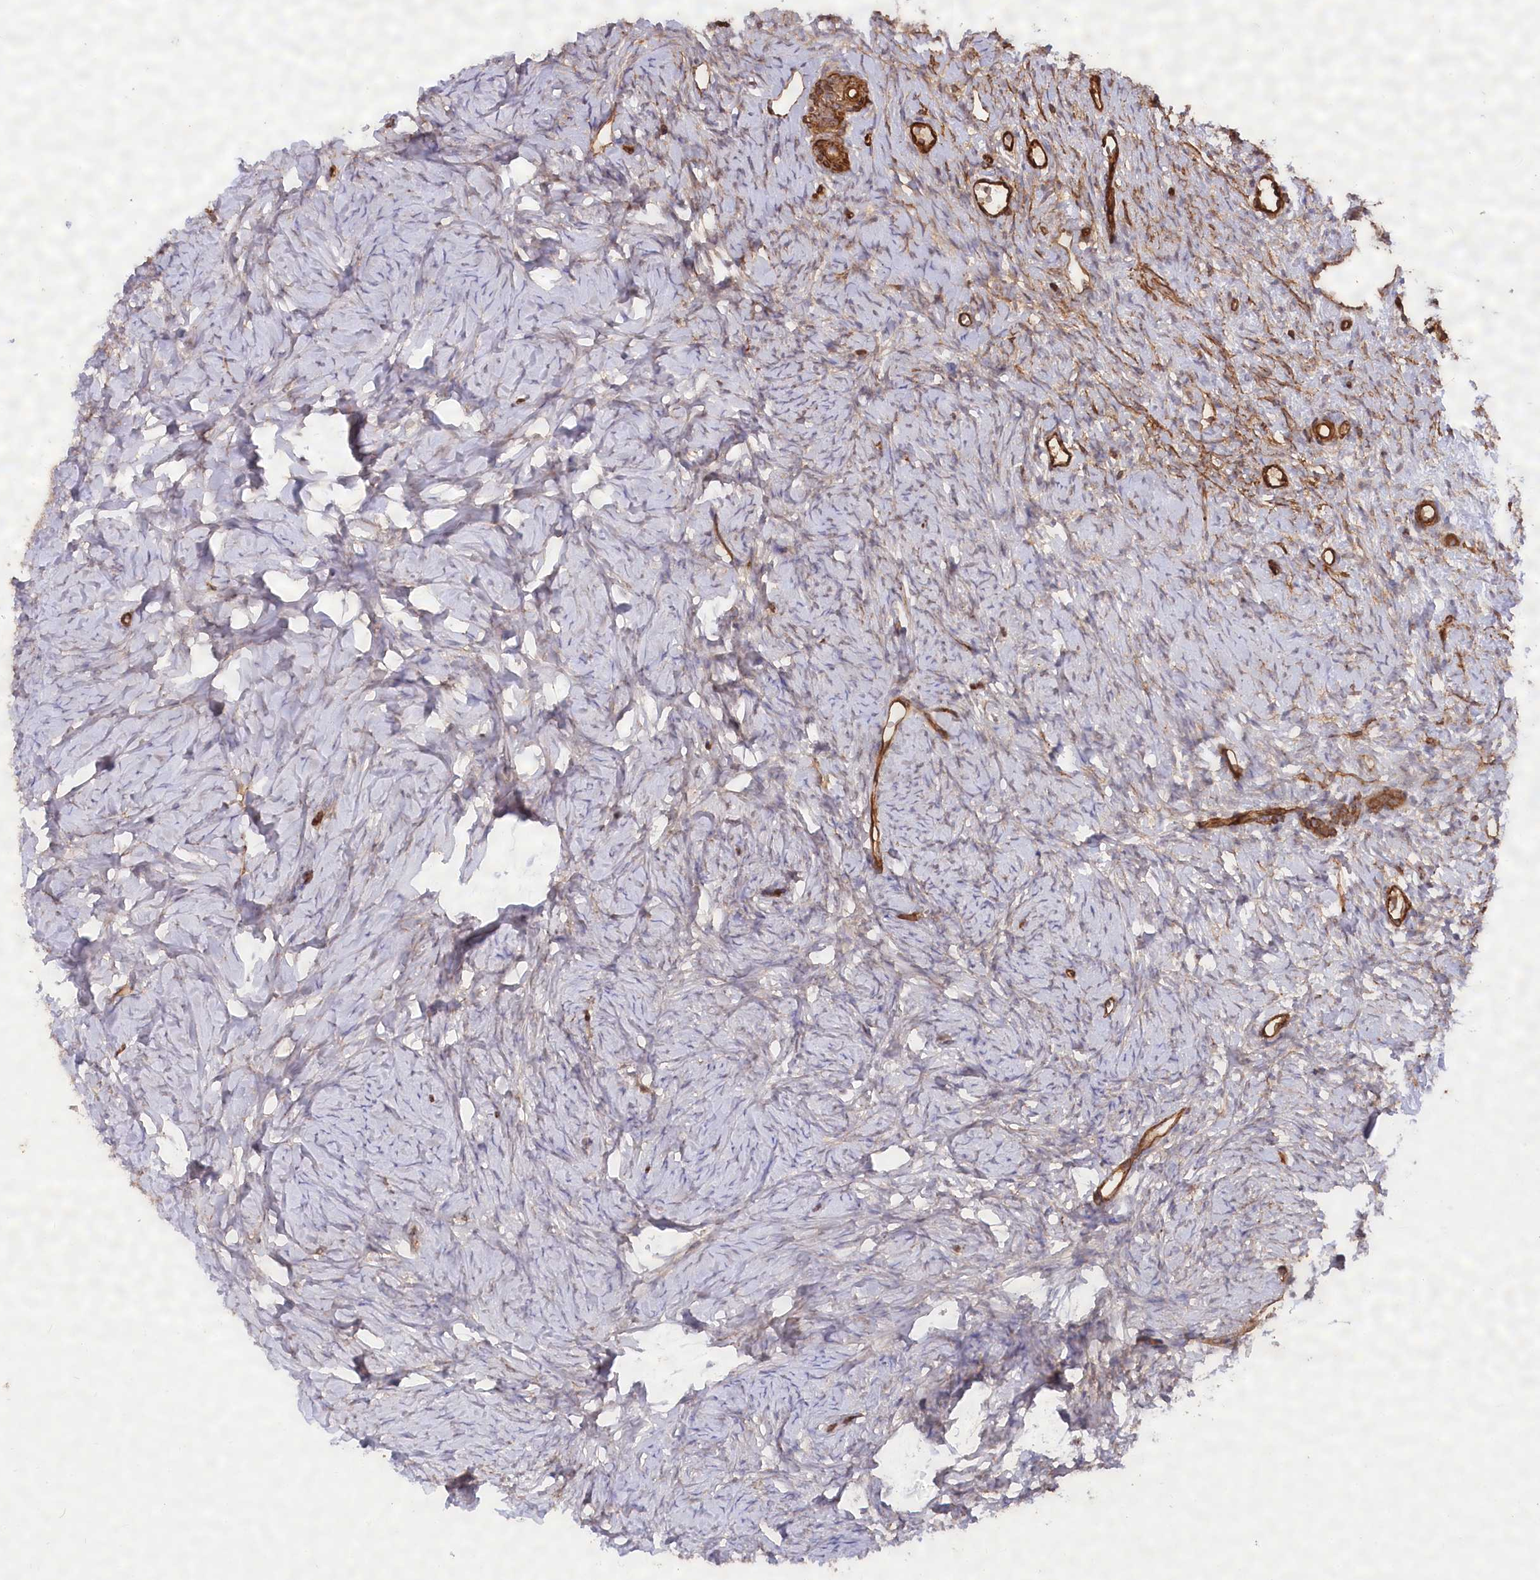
{"staining": {"intensity": "weak", "quantity": "<25%", "location": "cytoplasmic/membranous"}, "tissue": "ovary", "cell_type": "Ovarian stroma cells", "image_type": "normal", "snomed": [{"axis": "morphology", "description": "Normal tissue, NOS"}, {"axis": "topography", "description": "Ovary"}], "caption": "Photomicrograph shows no protein staining in ovarian stroma cells of normal ovary. (DAB (3,3'-diaminobenzidine) immunohistochemistry (IHC), high magnification).", "gene": "WDR36", "patient": {"sex": "female", "age": 51}}